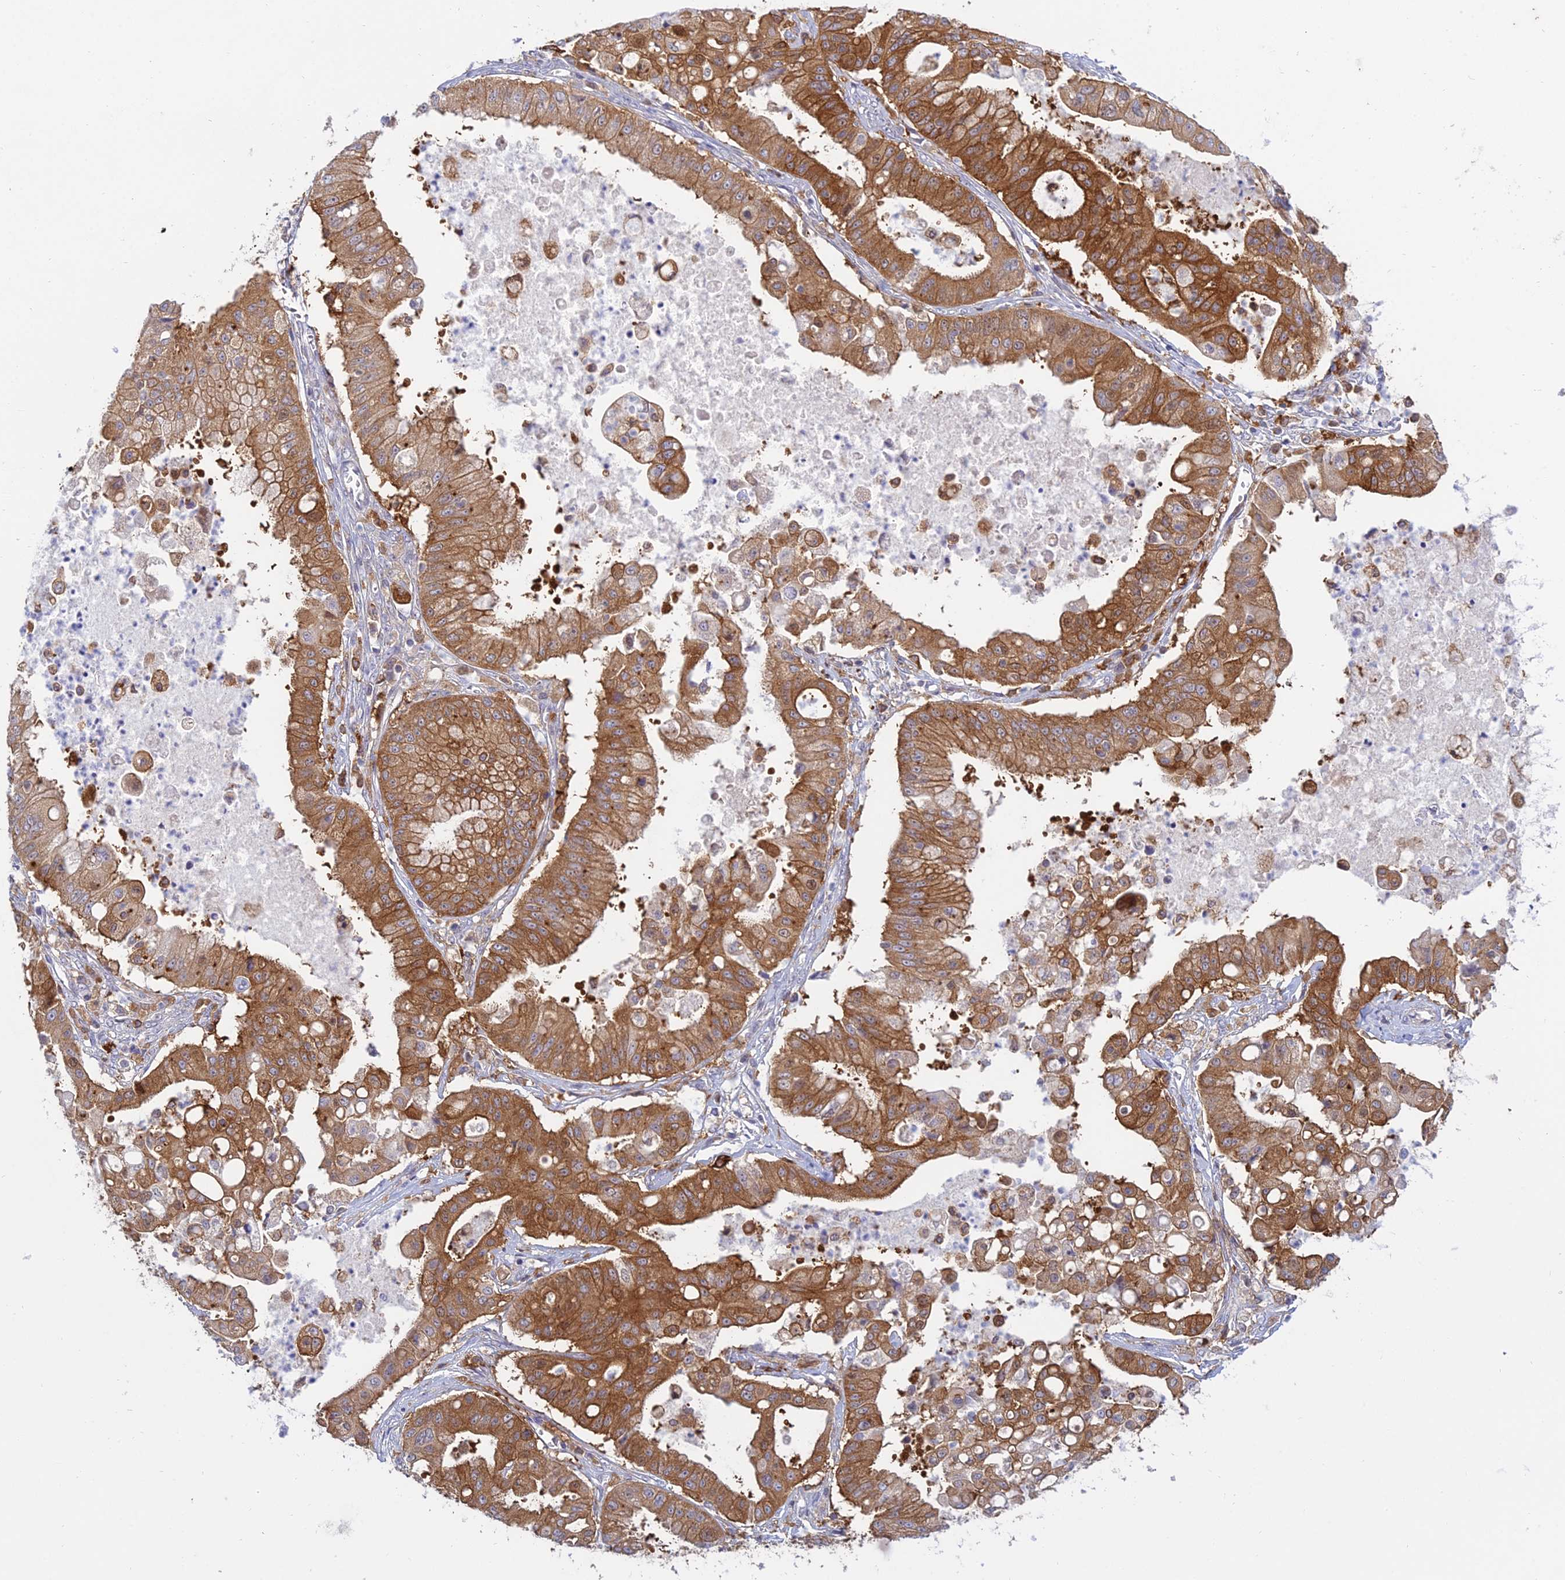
{"staining": {"intensity": "strong", "quantity": ">75%", "location": "cytoplasmic/membranous"}, "tissue": "ovarian cancer", "cell_type": "Tumor cells", "image_type": "cancer", "snomed": [{"axis": "morphology", "description": "Cystadenocarcinoma, mucinous, NOS"}, {"axis": "topography", "description": "Ovary"}], "caption": "Human mucinous cystadenocarcinoma (ovarian) stained for a protein (brown) reveals strong cytoplasmic/membranous positive staining in about >75% of tumor cells.", "gene": "UBE2G1", "patient": {"sex": "female", "age": 70}}